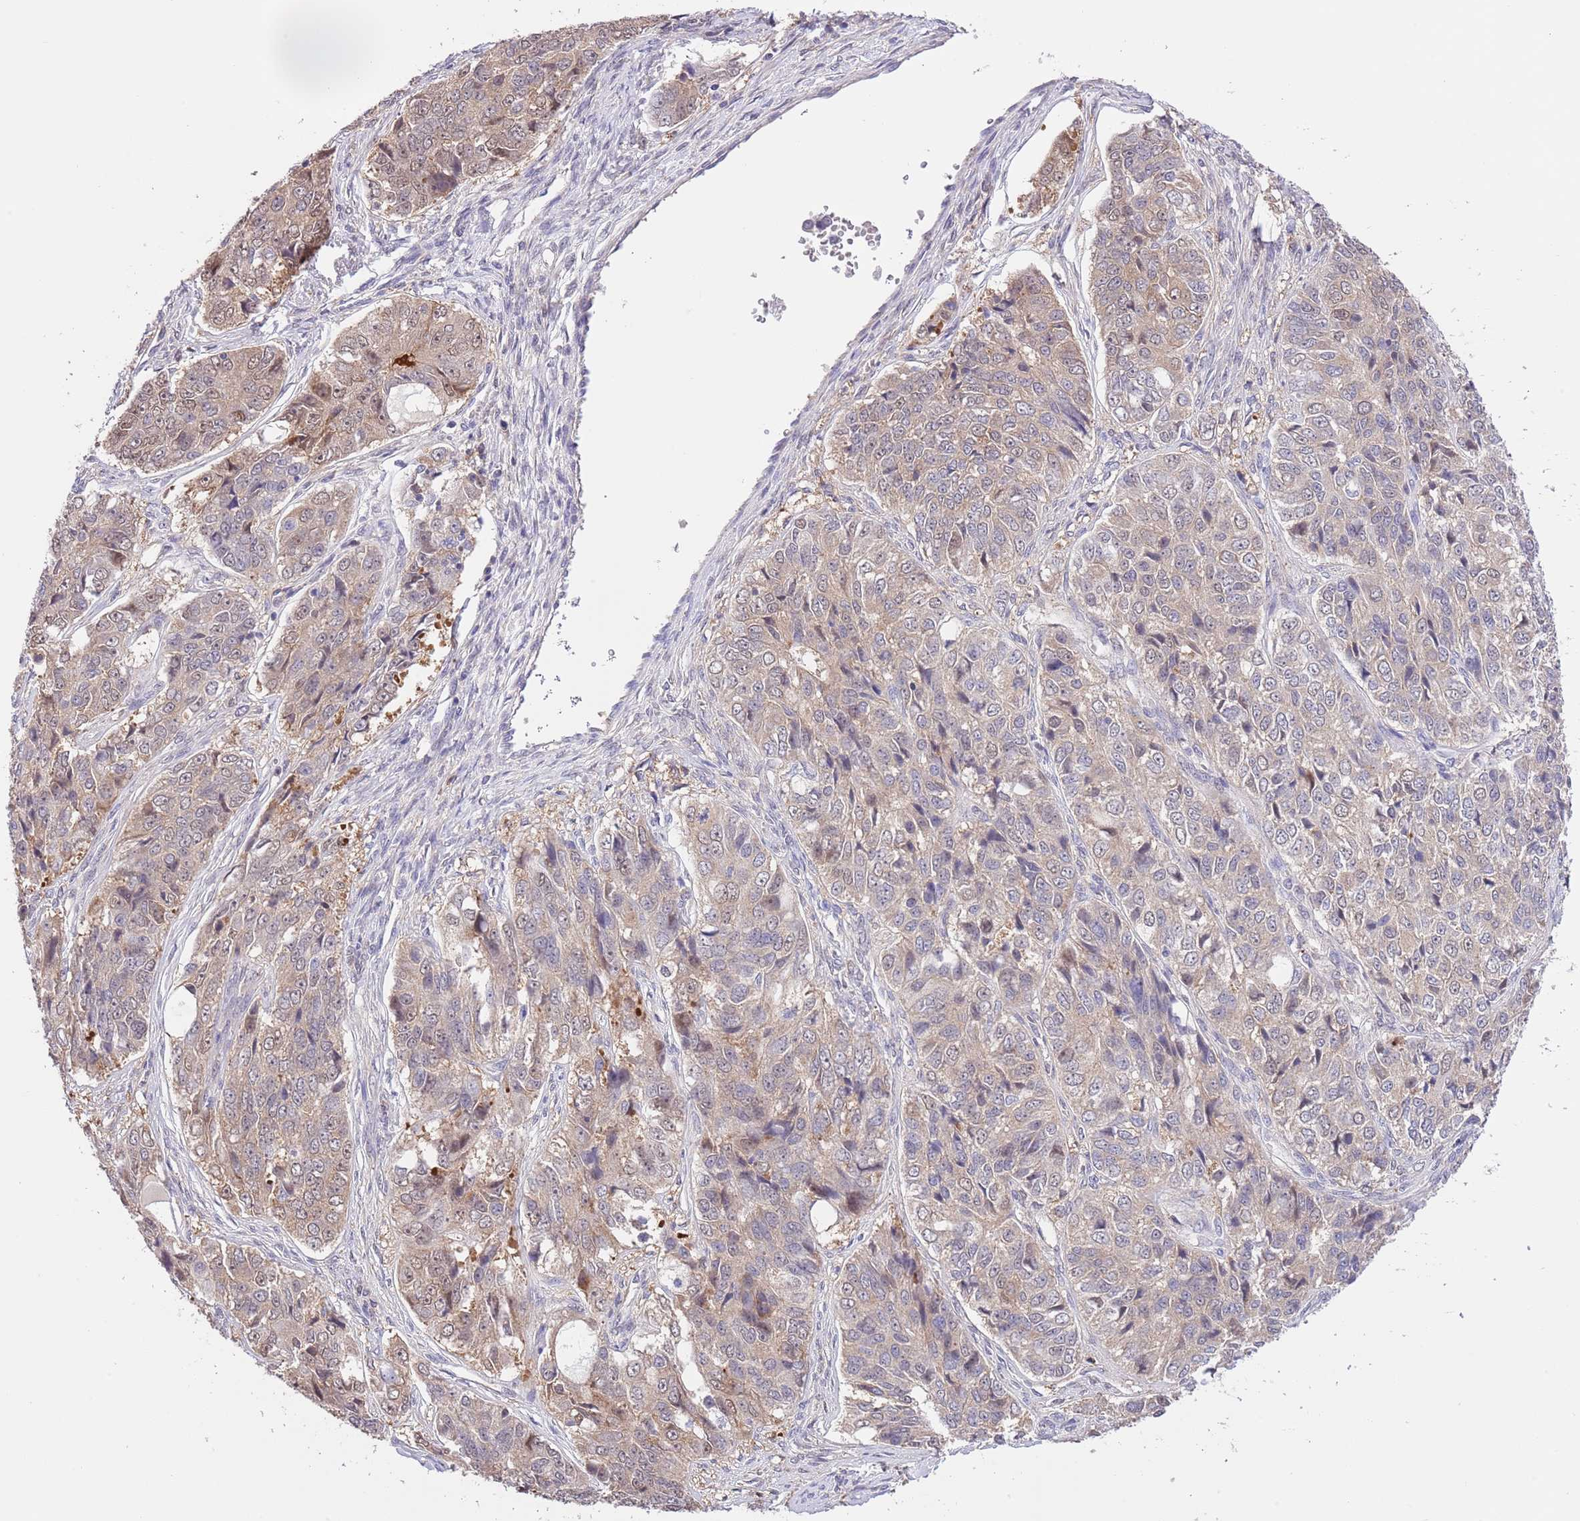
{"staining": {"intensity": "weak", "quantity": "25%-75%", "location": "cytoplasmic/membranous"}, "tissue": "ovarian cancer", "cell_type": "Tumor cells", "image_type": "cancer", "snomed": [{"axis": "morphology", "description": "Carcinoma, endometroid"}, {"axis": "topography", "description": "Ovary"}], "caption": "A histopathology image showing weak cytoplasmic/membranous staining in approximately 25%-75% of tumor cells in ovarian cancer, as visualized by brown immunohistochemical staining.", "gene": "PRR32", "patient": {"sex": "female", "age": 51}}